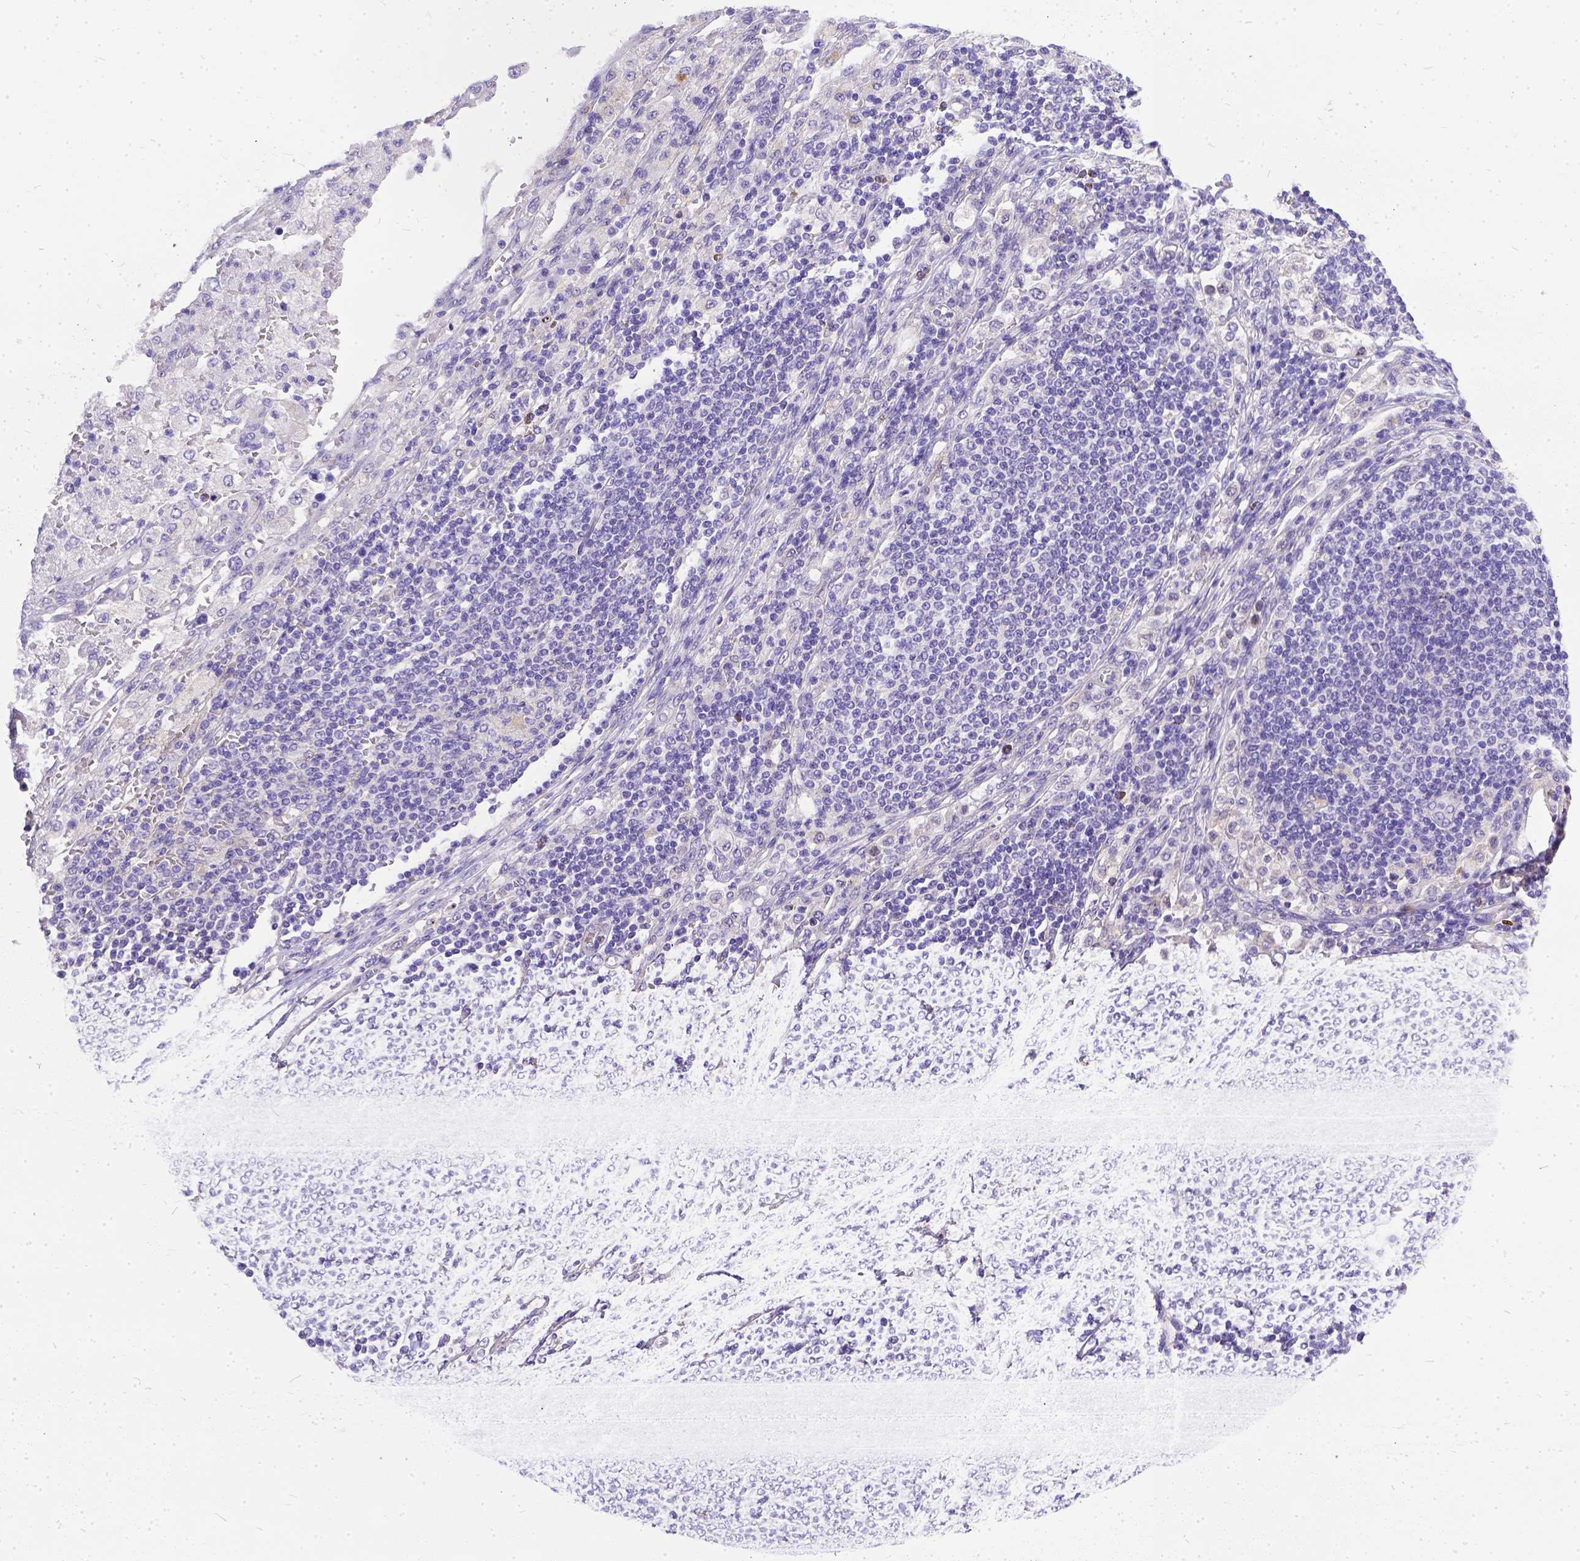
{"staining": {"intensity": "negative", "quantity": "none", "location": "none"}, "tissue": "pancreatic cancer", "cell_type": "Tumor cells", "image_type": "cancer", "snomed": [{"axis": "morphology", "description": "Adenocarcinoma, NOS"}, {"axis": "topography", "description": "Pancreas"}], "caption": "IHC photomicrograph of neoplastic tissue: pancreatic cancer stained with DAB displays no significant protein staining in tumor cells. (DAB (3,3'-diaminobenzidine) immunohistochemistry, high magnification).", "gene": "DLEC1", "patient": {"sex": "female", "age": 61}}